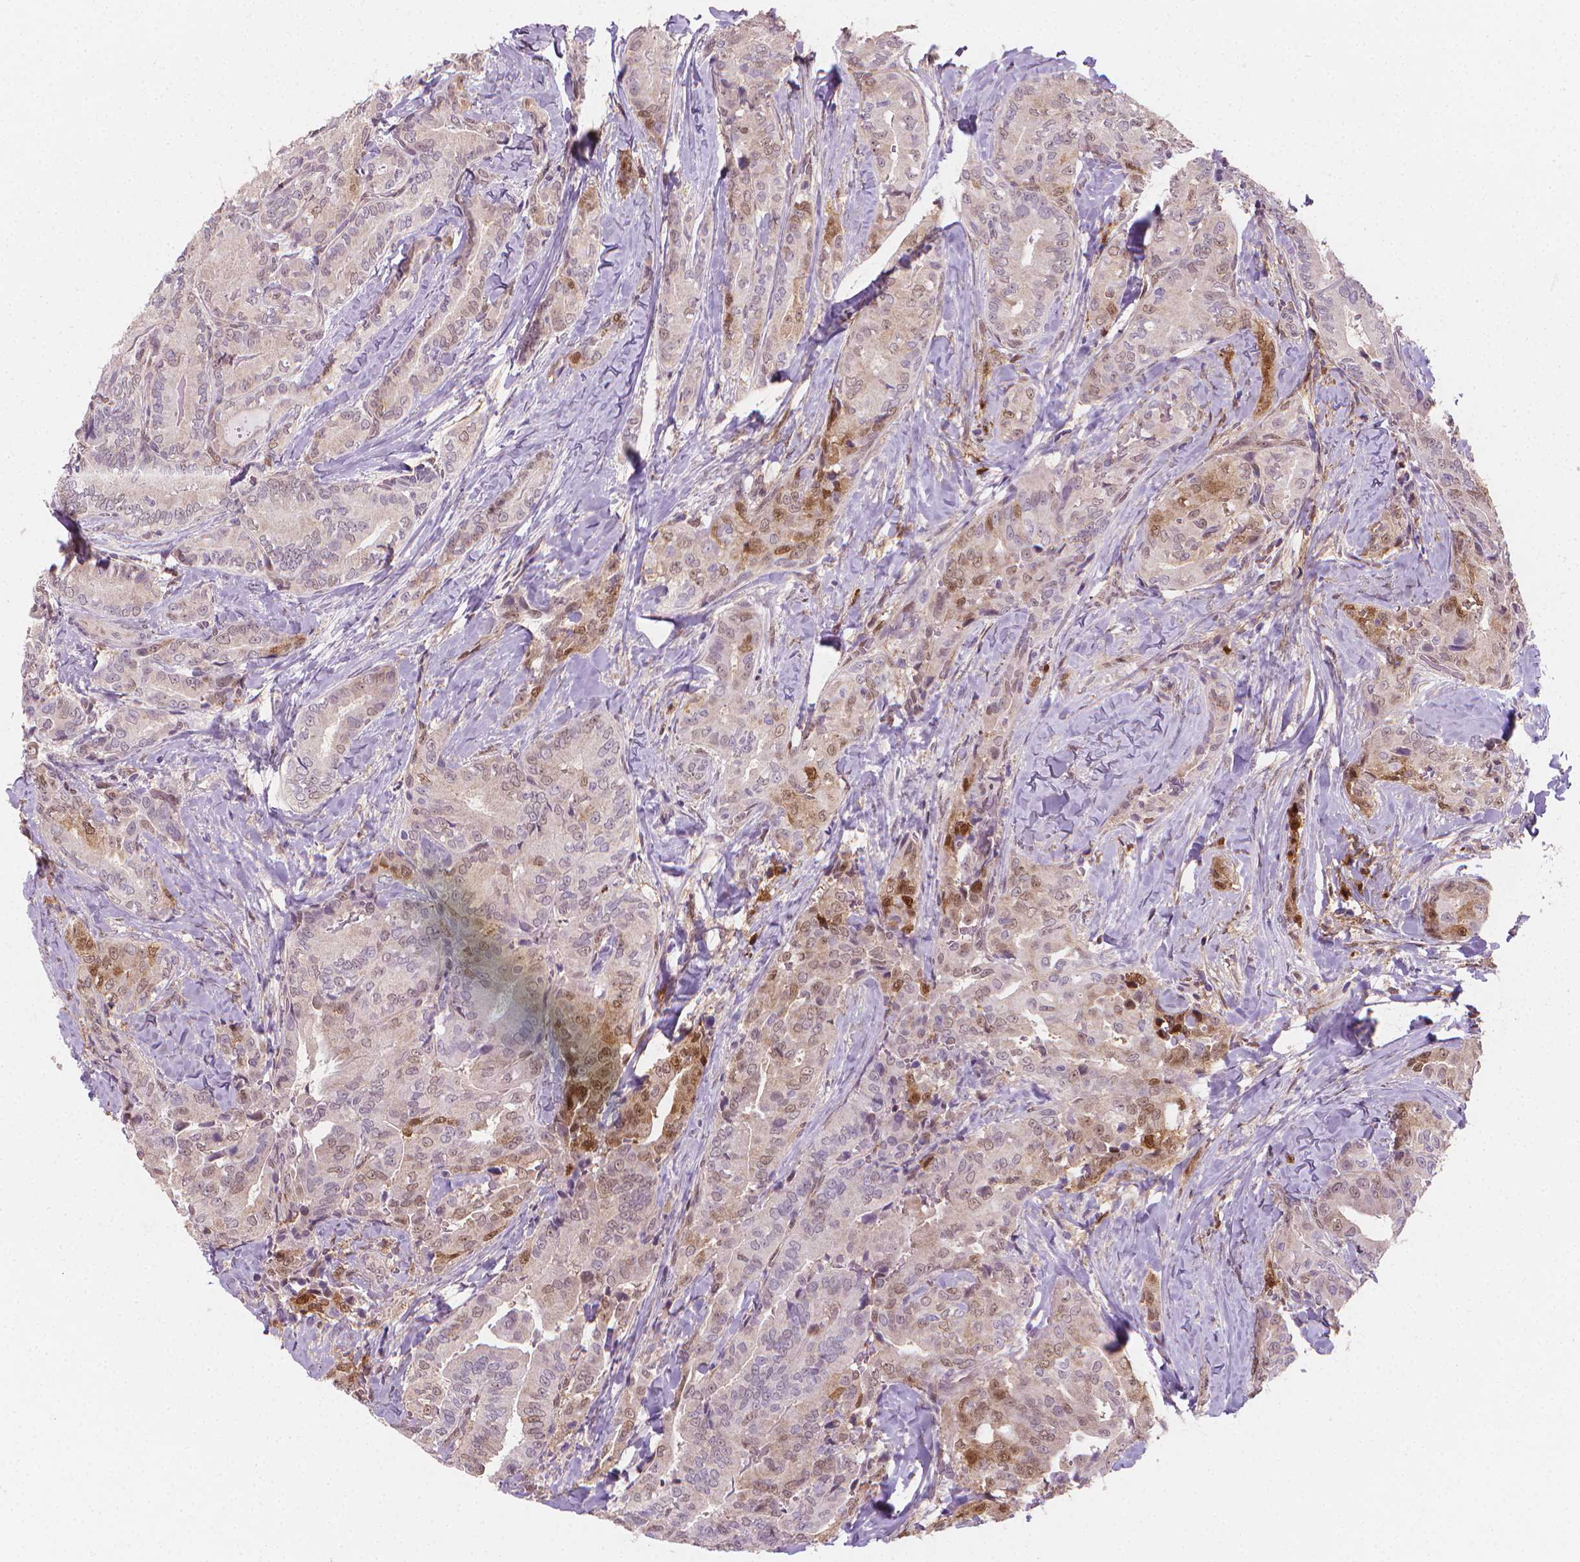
{"staining": {"intensity": "moderate", "quantity": "<25%", "location": "cytoplasmic/membranous,nuclear"}, "tissue": "thyroid cancer", "cell_type": "Tumor cells", "image_type": "cancer", "snomed": [{"axis": "morphology", "description": "Papillary adenocarcinoma, NOS"}, {"axis": "topography", "description": "Thyroid gland"}], "caption": "Protein staining by immunohistochemistry reveals moderate cytoplasmic/membranous and nuclear staining in about <25% of tumor cells in thyroid cancer.", "gene": "TNFAIP2", "patient": {"sex": "male", "age": 61}}